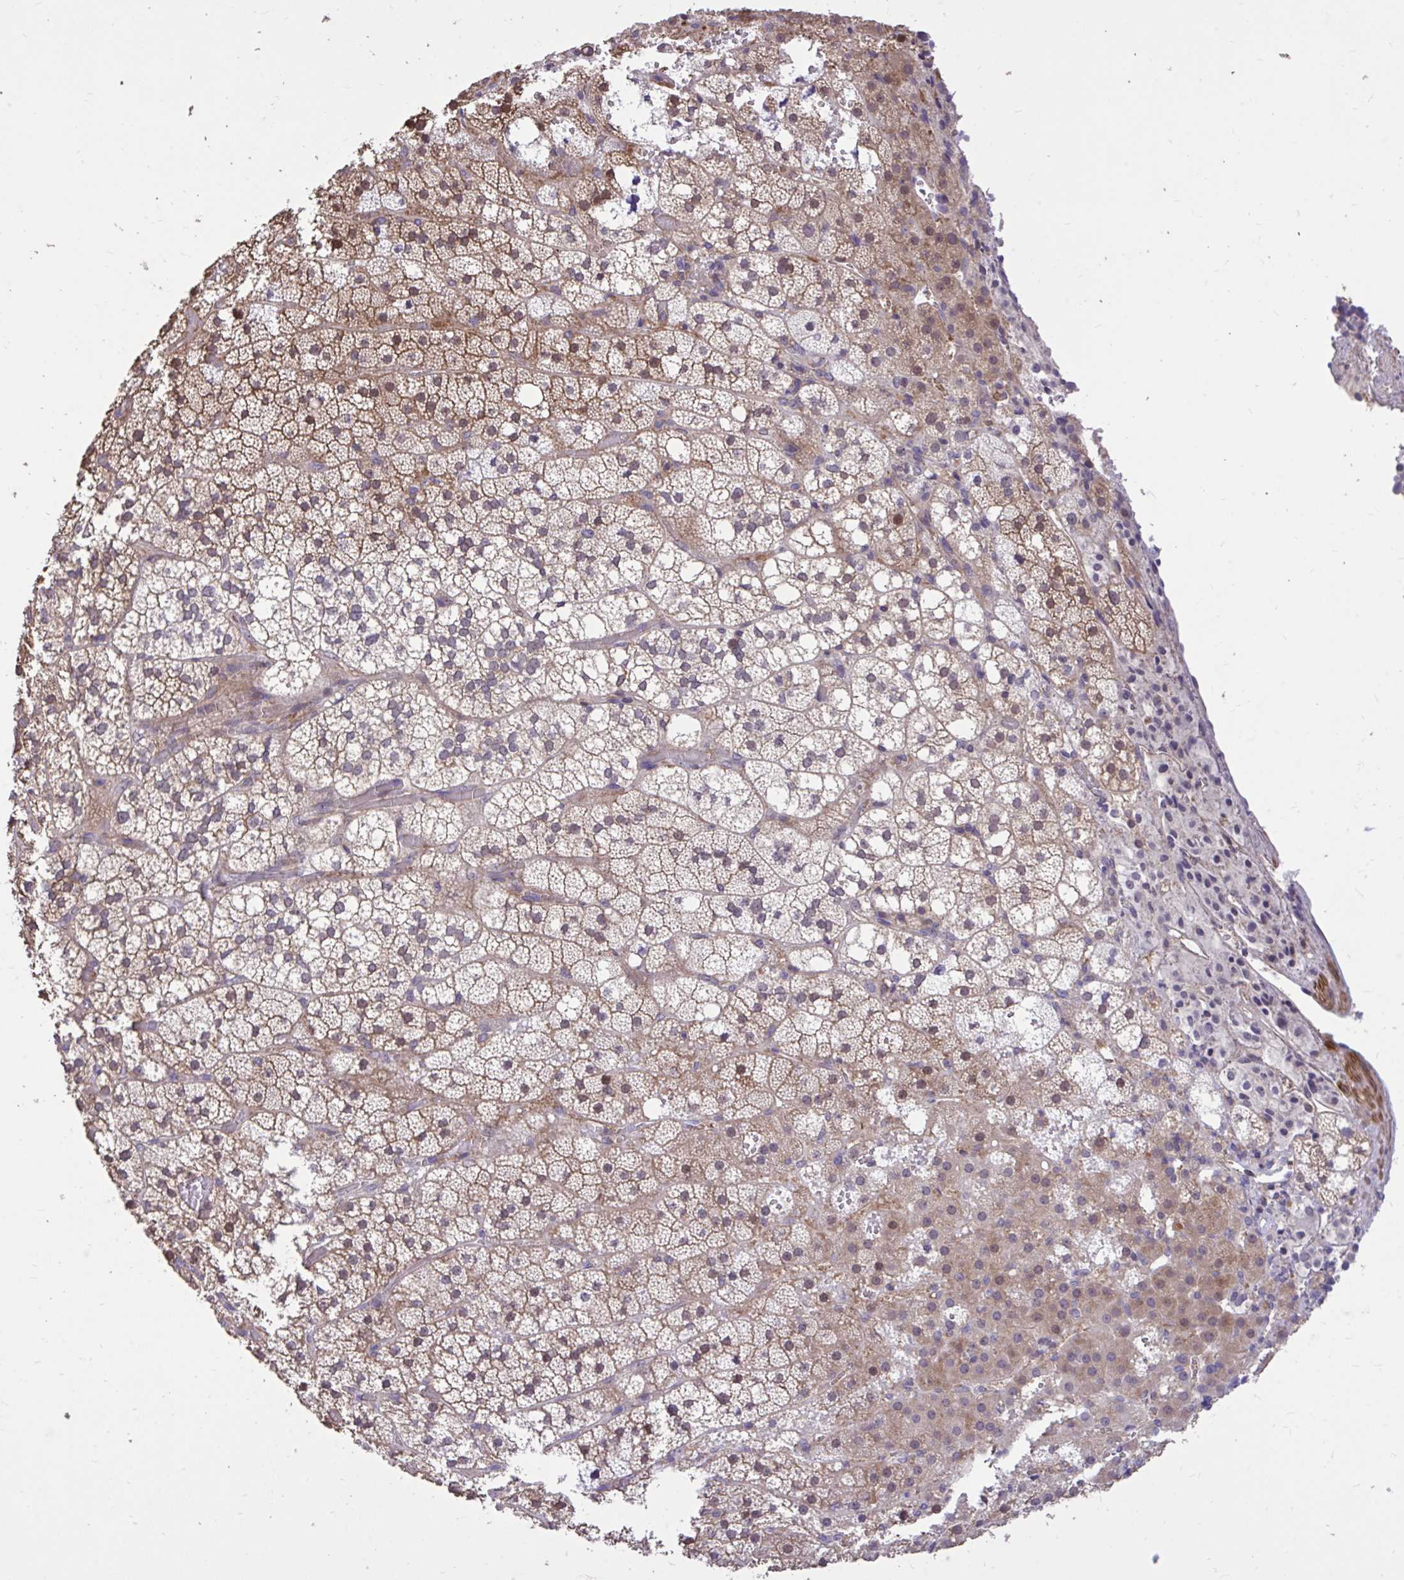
{"staining": {"intensity": "moderate", "quantity": ">75%", "location": "cytoplasmic/membranous"}, "tissue": "adrenal gland", "cell_type": "Glandular cells", "image_type": "normal", "snomed": [{"axis": "morphology", "description": "Normal tissue, NOS"}, {"axis": "topography", "description": "Adrenal gland"}], "caption": "A micrograph showing moderate cytoplasmic/membranous positivity in approximately >75% of glandular cells in normal adrenal gland, as visualized by brown immunohistochemical staining.", "gene": "IGFL2", "patient": {"sex": "male", "age": 53}}